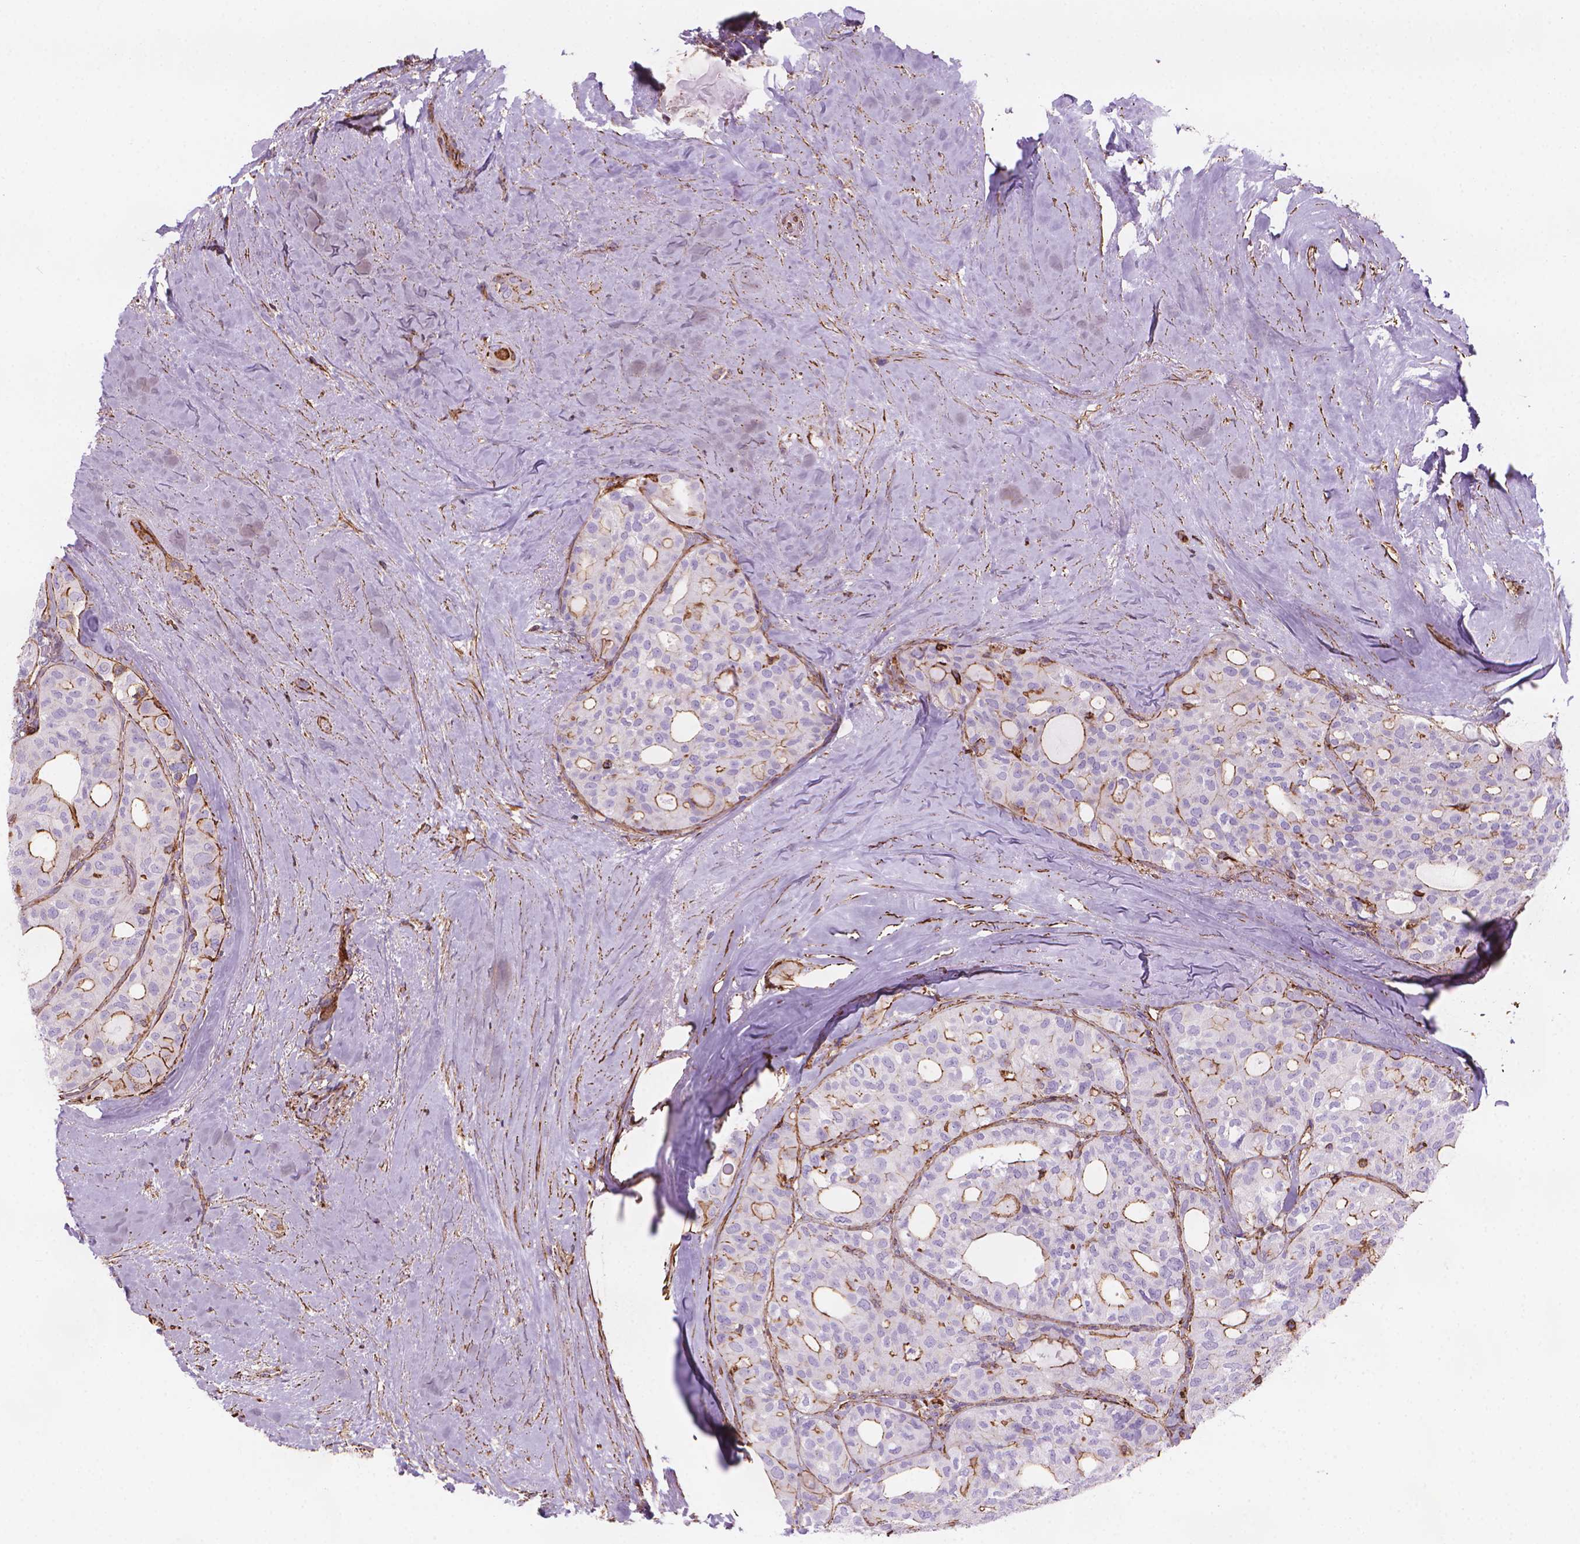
{"staining": {"intensity": "moderate", "quantity": "<25%", "location": "cytoplasmic/membranous"}, "tissue": "thyroid cancer", "cell_type": "Tumor cells", "image_type": "cancer", "snomed": [{"axis": "morphology", "description": "Follicular adenoma carcinoma, NOS"}, {"axis": "topography", "description": "Thyroid gland"}], "caption": "Moderate cytoplasmic/membranous protein expression is appreciated in approximately <25% of tumor cells in thyroid cancer.", "gene": "PATJ", "patient": {"sex": "male", "age": 75}}